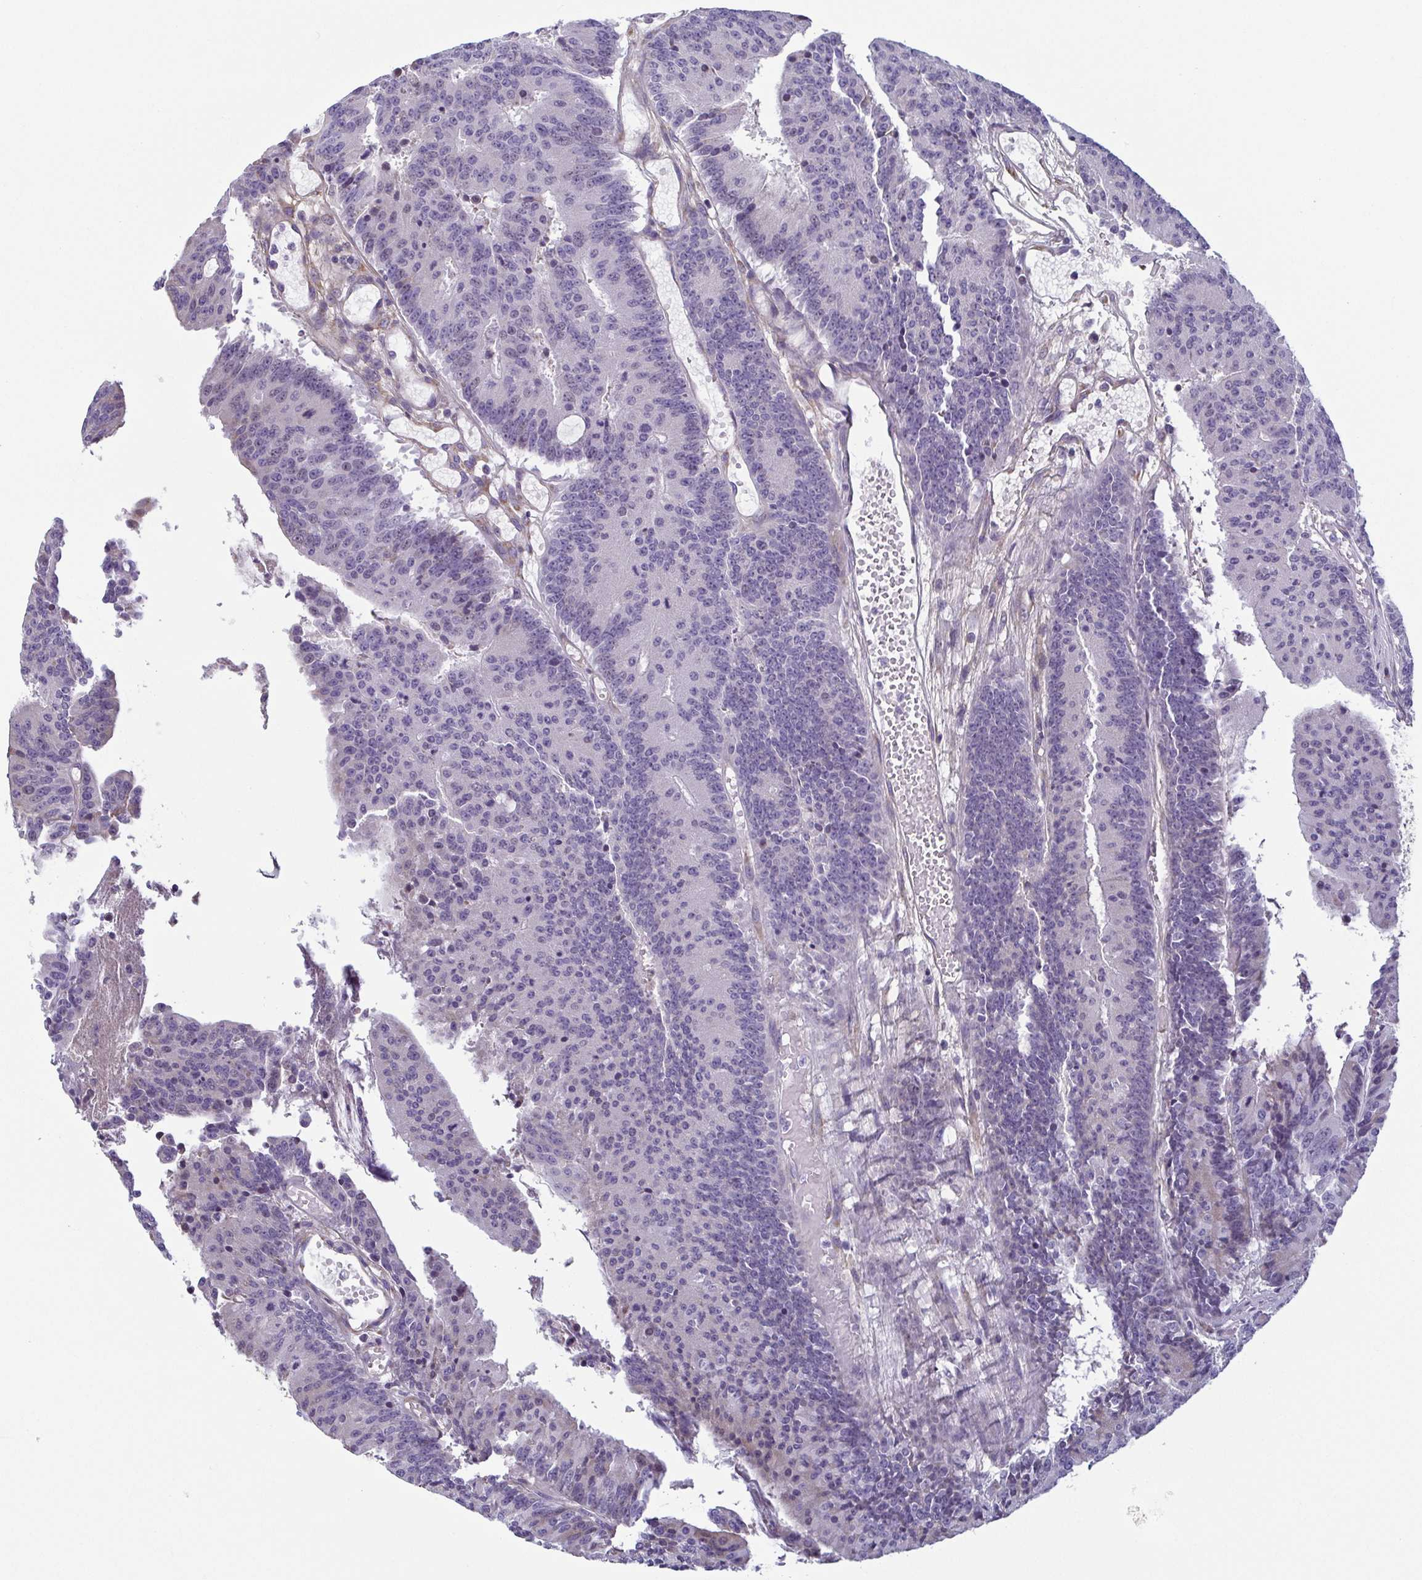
{"staining": {"intensity": "weak", "quantity": "25%-75%", "location": "cytoplasmic/membranous"}, "tissue": "colorectal cancer", "cell_type": "Tumor cells", "image_type": "cancer", "snomed": [{"axis": "morphology", "description": "Adenocarcinoma, NOS"}, {"axis": "topography", "description": "Colon"}], "caption": "High-magnification brightfield microscopy of adenocarcinoma (colorectal) stained with DAB (brown) and counterstained with hematoxylin (blue). tumor cells exhibit weak cytoplasmic/membranous positivity is present in about25%-75% of cells. (DAB = brown stain, brightfield microscopy at high magnification).", "gene": "ECM1", "patient": {"sex": "female", "age": 78}}